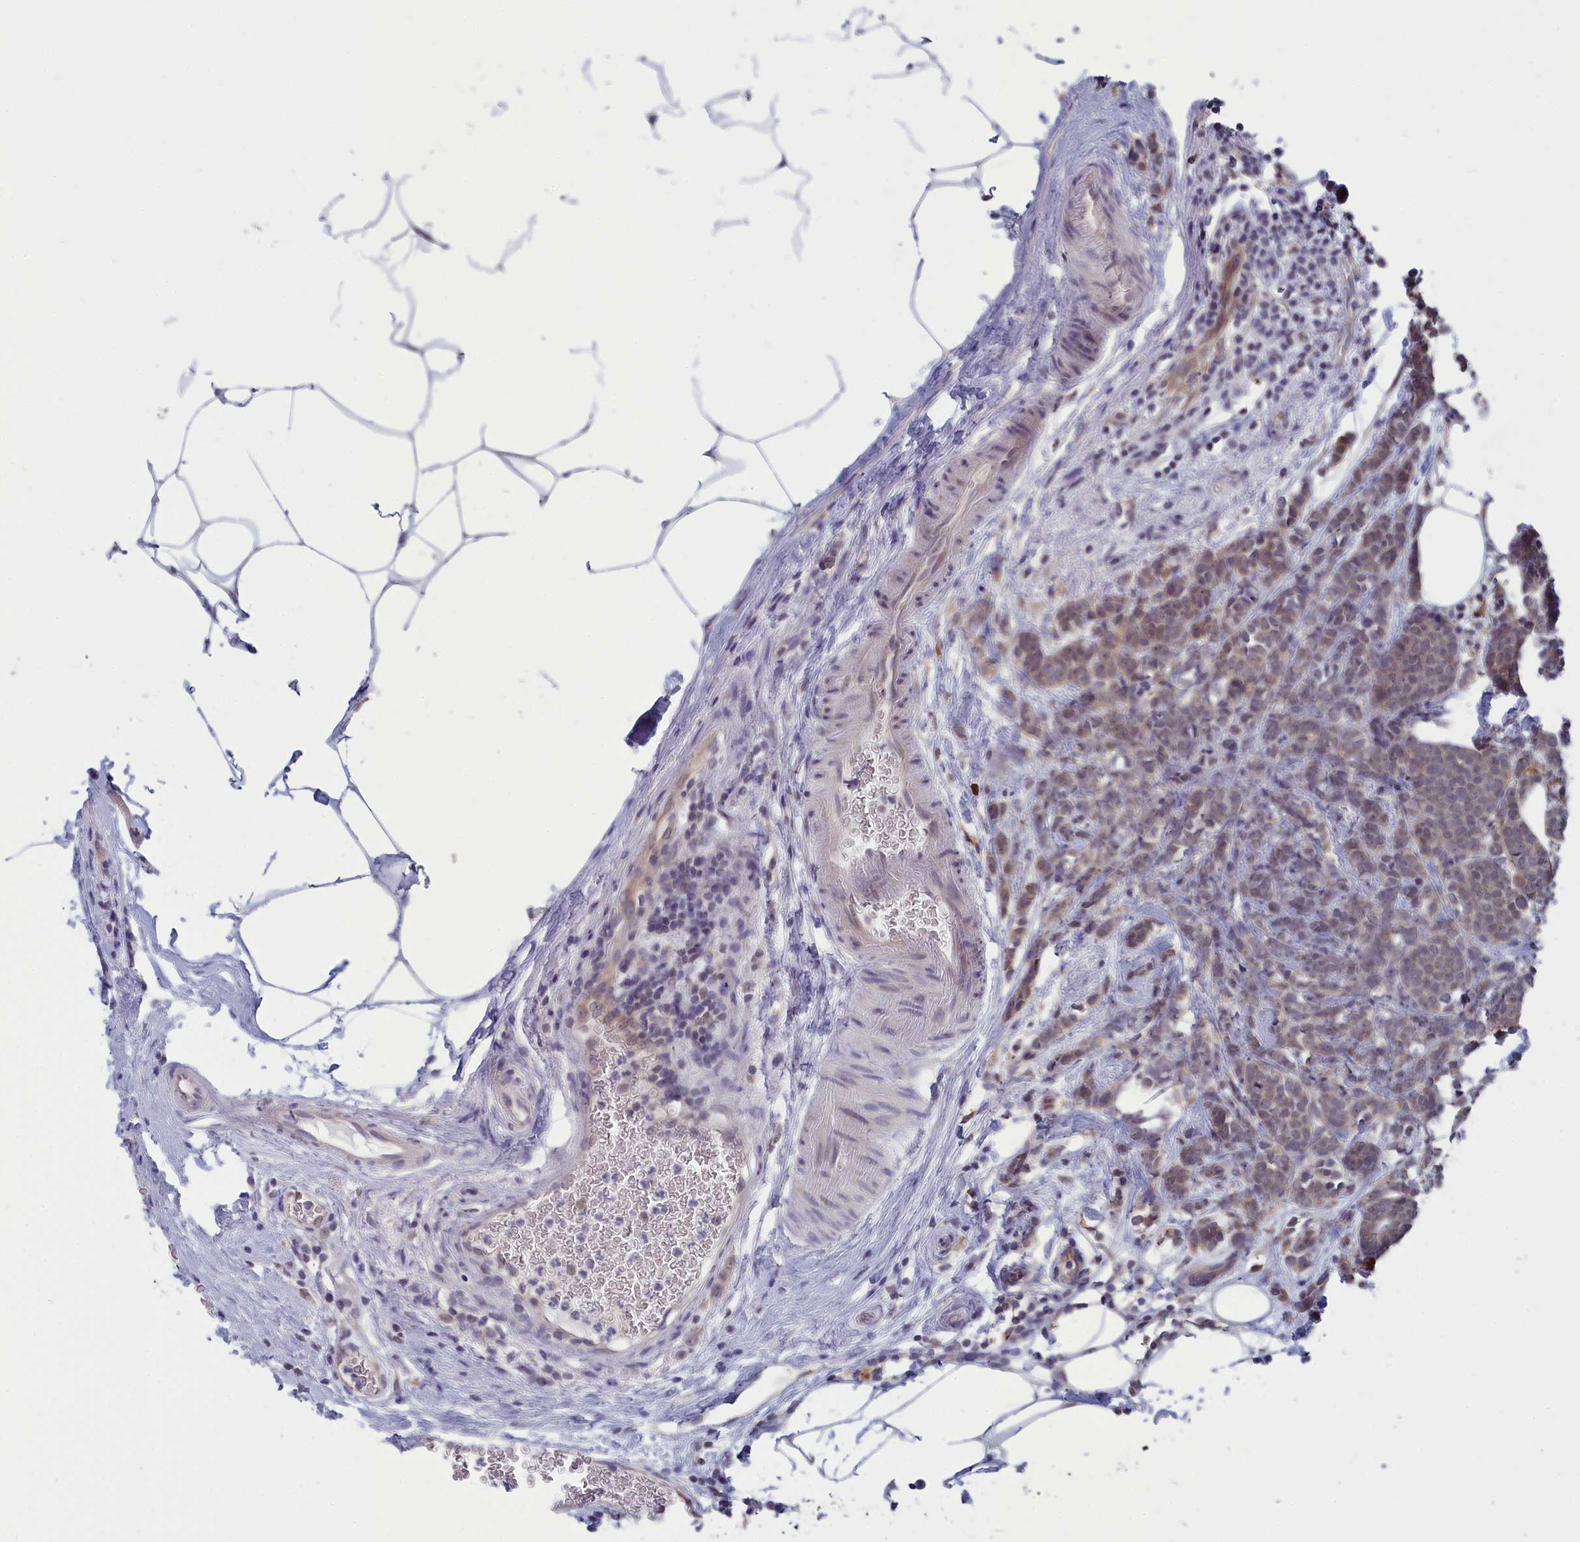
{"staining": {"intensity": "weak", "quantity": "25%-75%", "location": "cytoplasmic/membranous"}, "tissue": "breast cancer", "cell_type": "Tumor cells", "image_type": "cancer", "snomed": [{"axis": "morphology", "description": "Lobular carcinoma"}, {"axis": "topography", "description": "Breast"}], "caption": "This is a micrograph of IHC staining of breast cancer, which shows weak expression in the cytoplasmic/membranous of tumor cells.", "gene": "MRI1", "patient": {"sex": "female", "age": 58}}